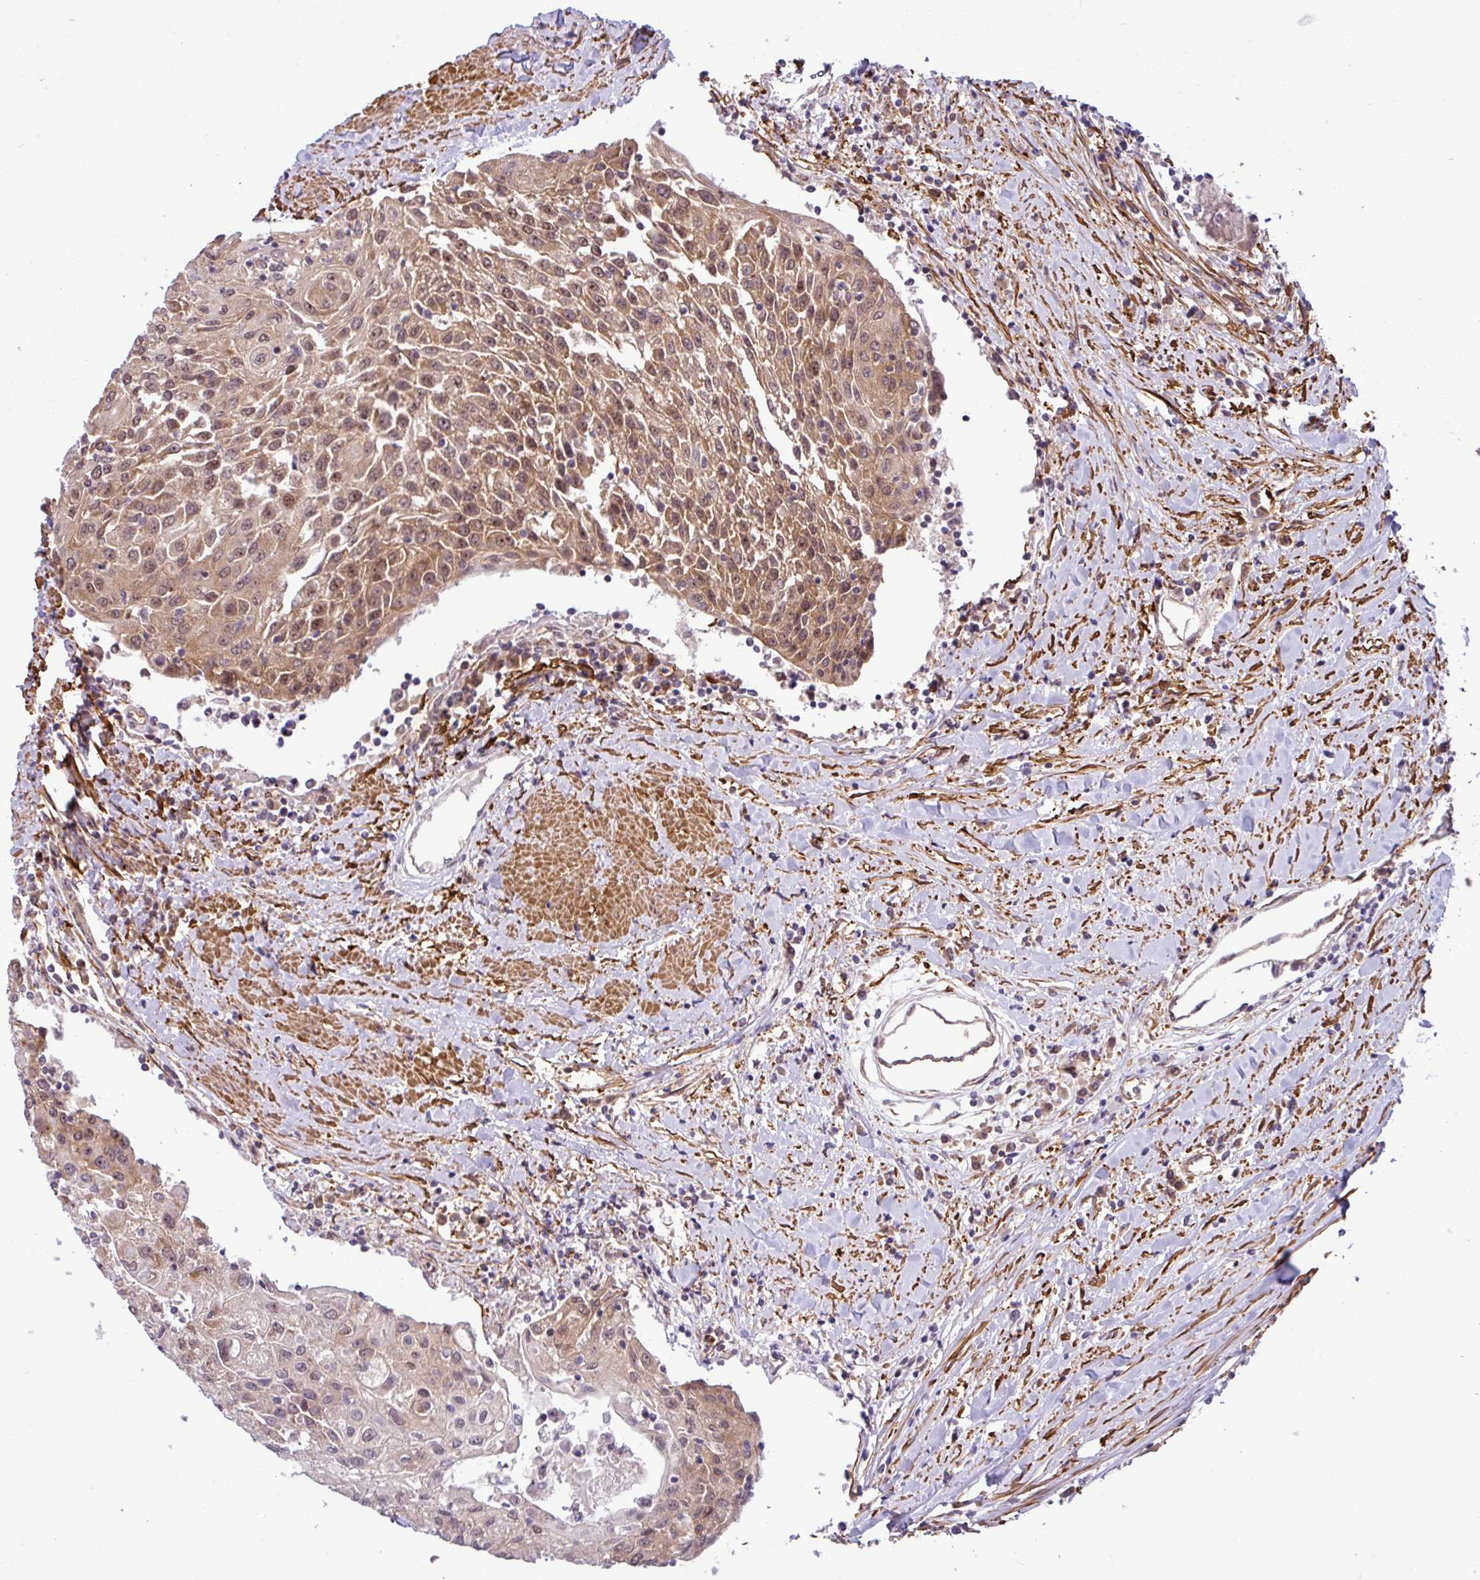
{"staining": {"intensity": "weak", "quantity": ">75%", "location": "cytoplasmic/membranous,nuclear"}, "tissue": "urothelial cancer", "cell_type": "Tumor cells", "image_type": "cancer", "snomed": [{"axis": "morphology", "description": "Urothelial carcinoma, High grade"}, {"axis": "topography", "description": "Urinary bladder"}], "caption": "This is an image of IHC staining of high-grade urothelial carcinoma, which shows weak positivity in the cytoplasmic/membranous and nuclear of tumor cells.", "gene": "C7orf50", "patient": {"sex": "female", "age": 85}}